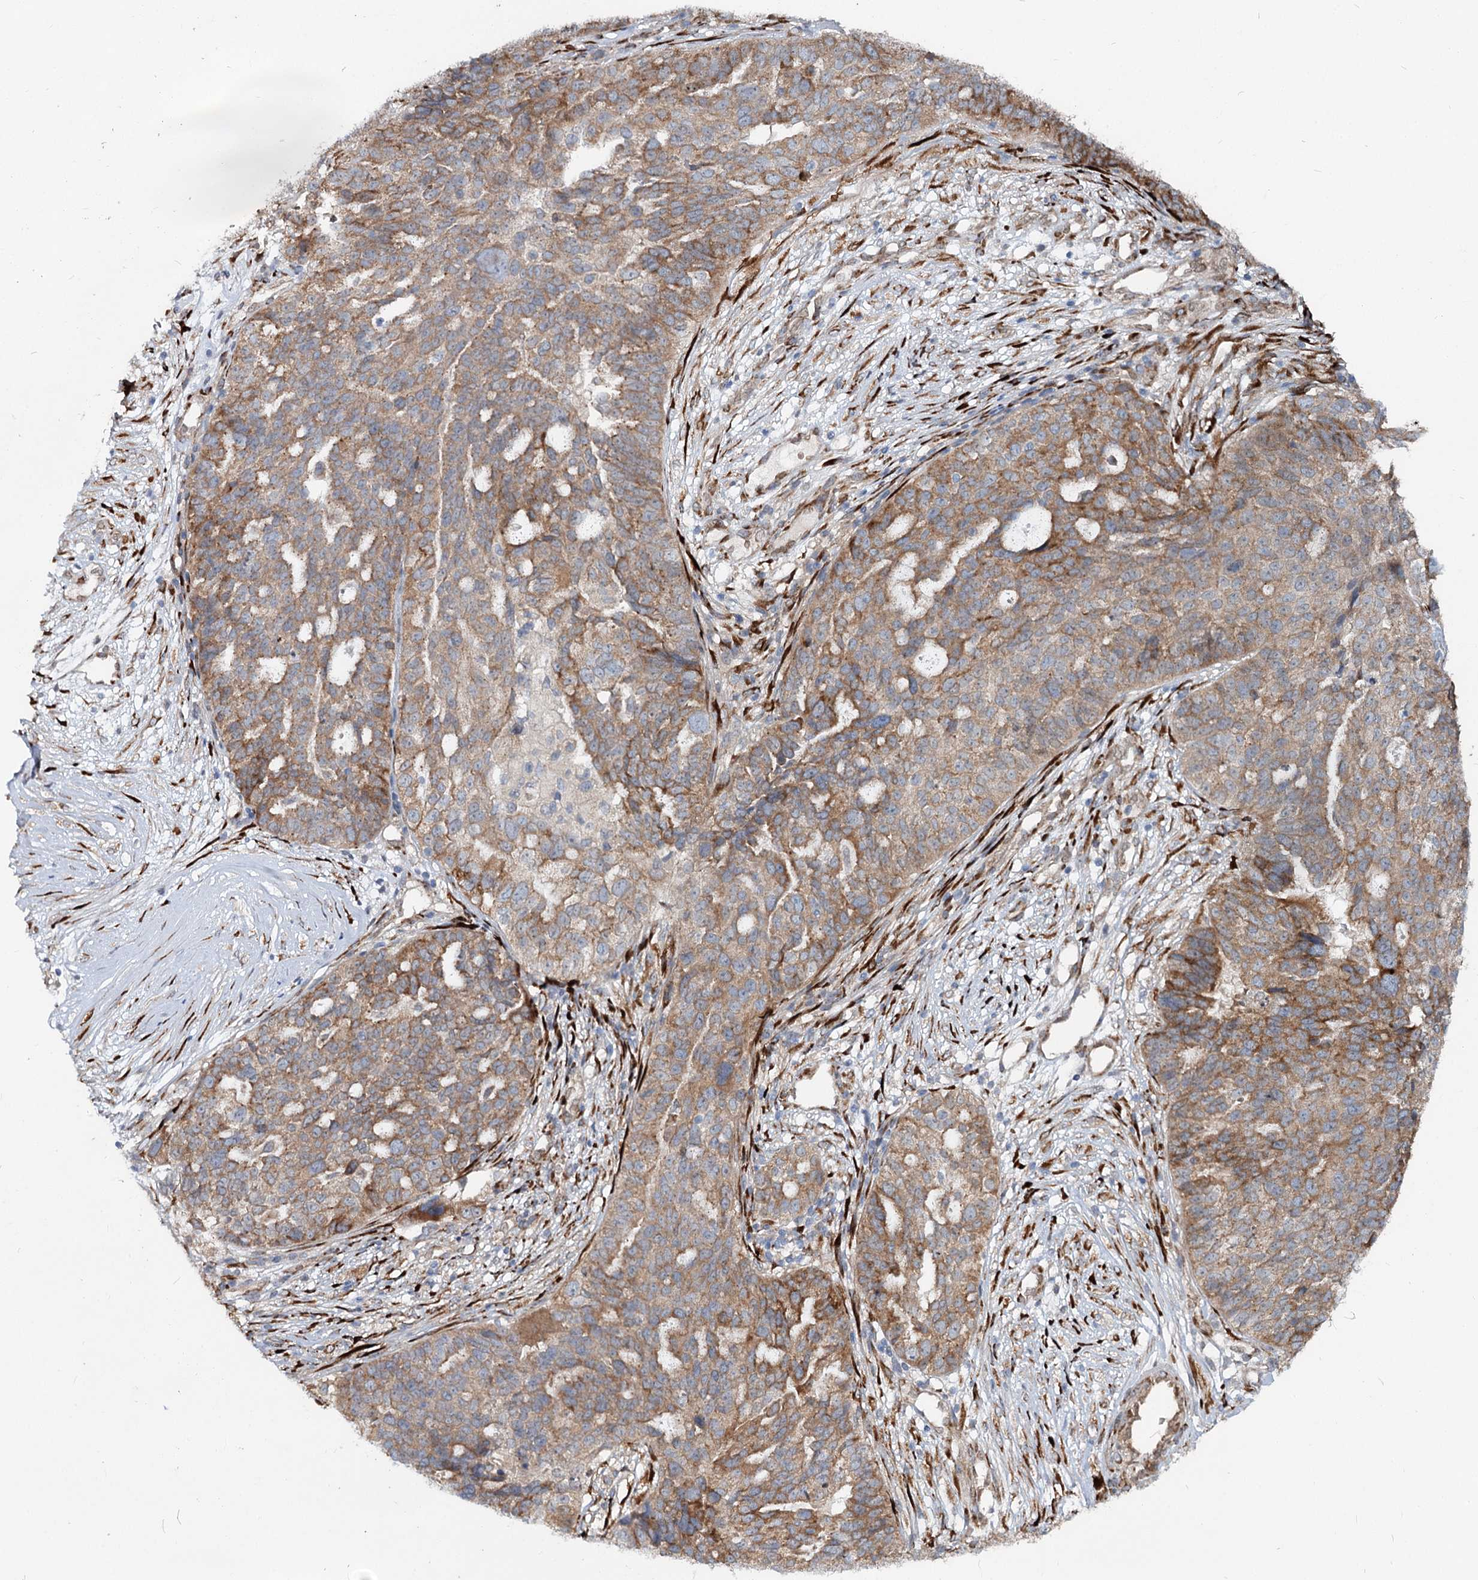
{"staining": {"intensity": "moderate", "quantity": ">75%", "location": "cytoplasmic/membranous"}, "tissue": "ovarian cancer", "cell_type": "Tumor cells", "image_type": "cancer", "snomed": [{"axis": "morphology", "description": "Cystadenocarcinoma, serous, NOS"}, {"axis": "topography", "description": "Ovary"}], "caption": "Ovarian cancer stained with a protein marker displays moderate staining in tumor cells.", "gene": "SPART", "patient": {"sex": "female", "age": 59}}